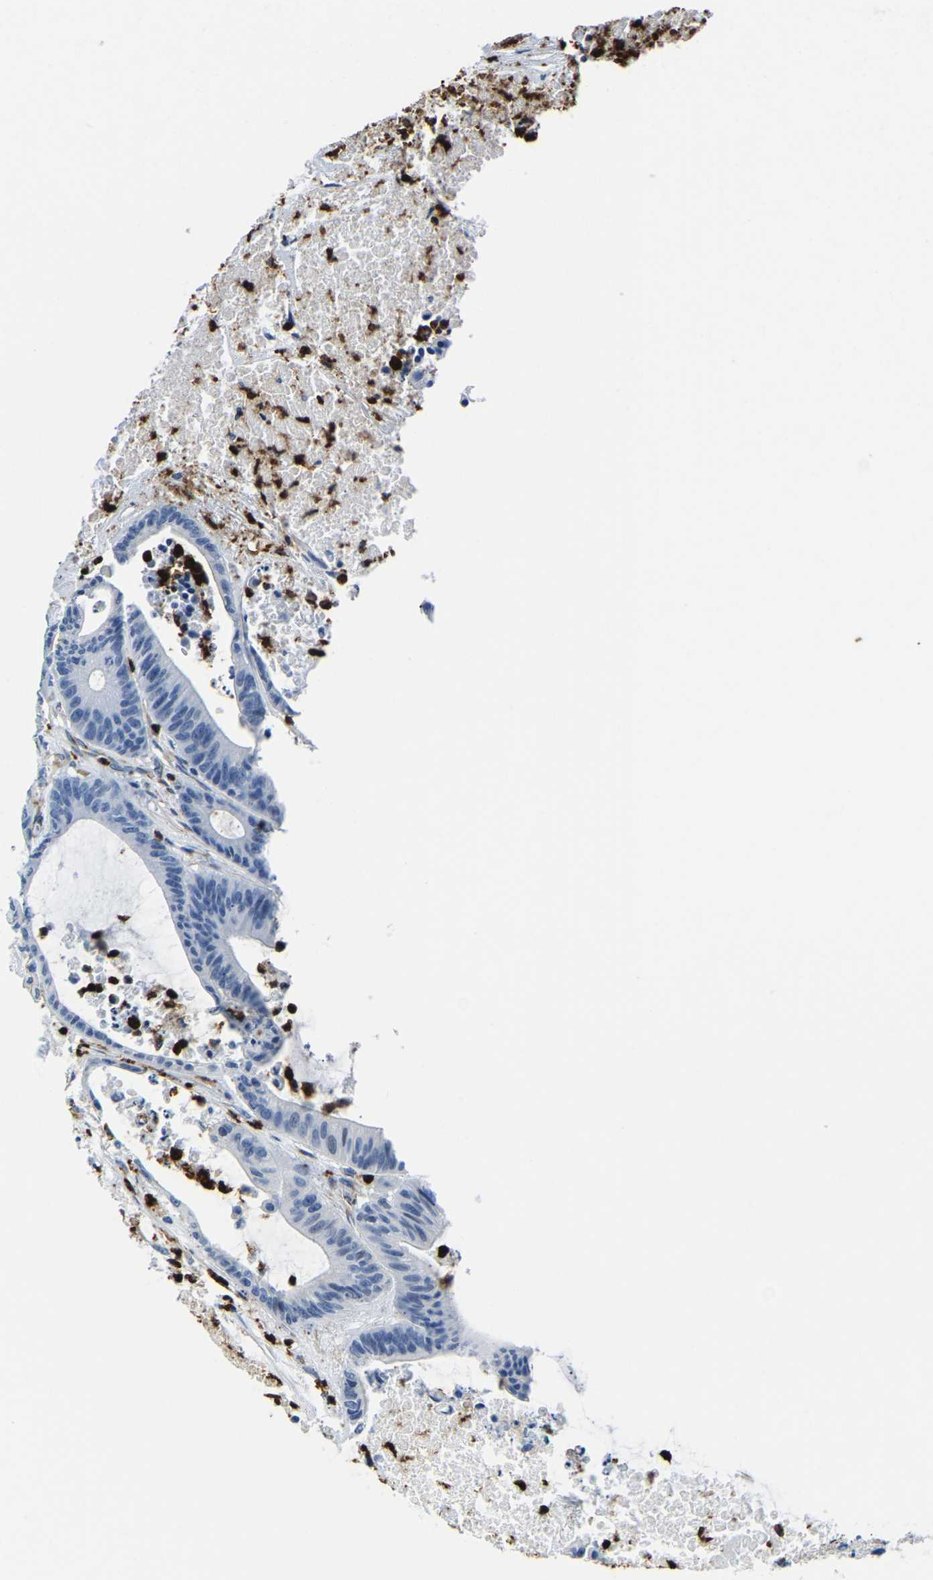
{"staining": {"intensity": "negative", "quantity": "none", "location": "none"}, "tissue": "colorectal cancer", "cell_type": "Tumor cells", "image_type": "cancer", "snomed": [{"axis": "morphology", "description": "Adenocarcinoma, NOS"}, {"axis": "topography", "description": "Colon"}], "caption": "Immunohistochemistry (IHC) image of colorectal adenocarcinoma stained for a protein (brown), which shows no expression in tumor cells.", "gene": "MS4A3", "patient": {"sex": "female", "age": 84}}